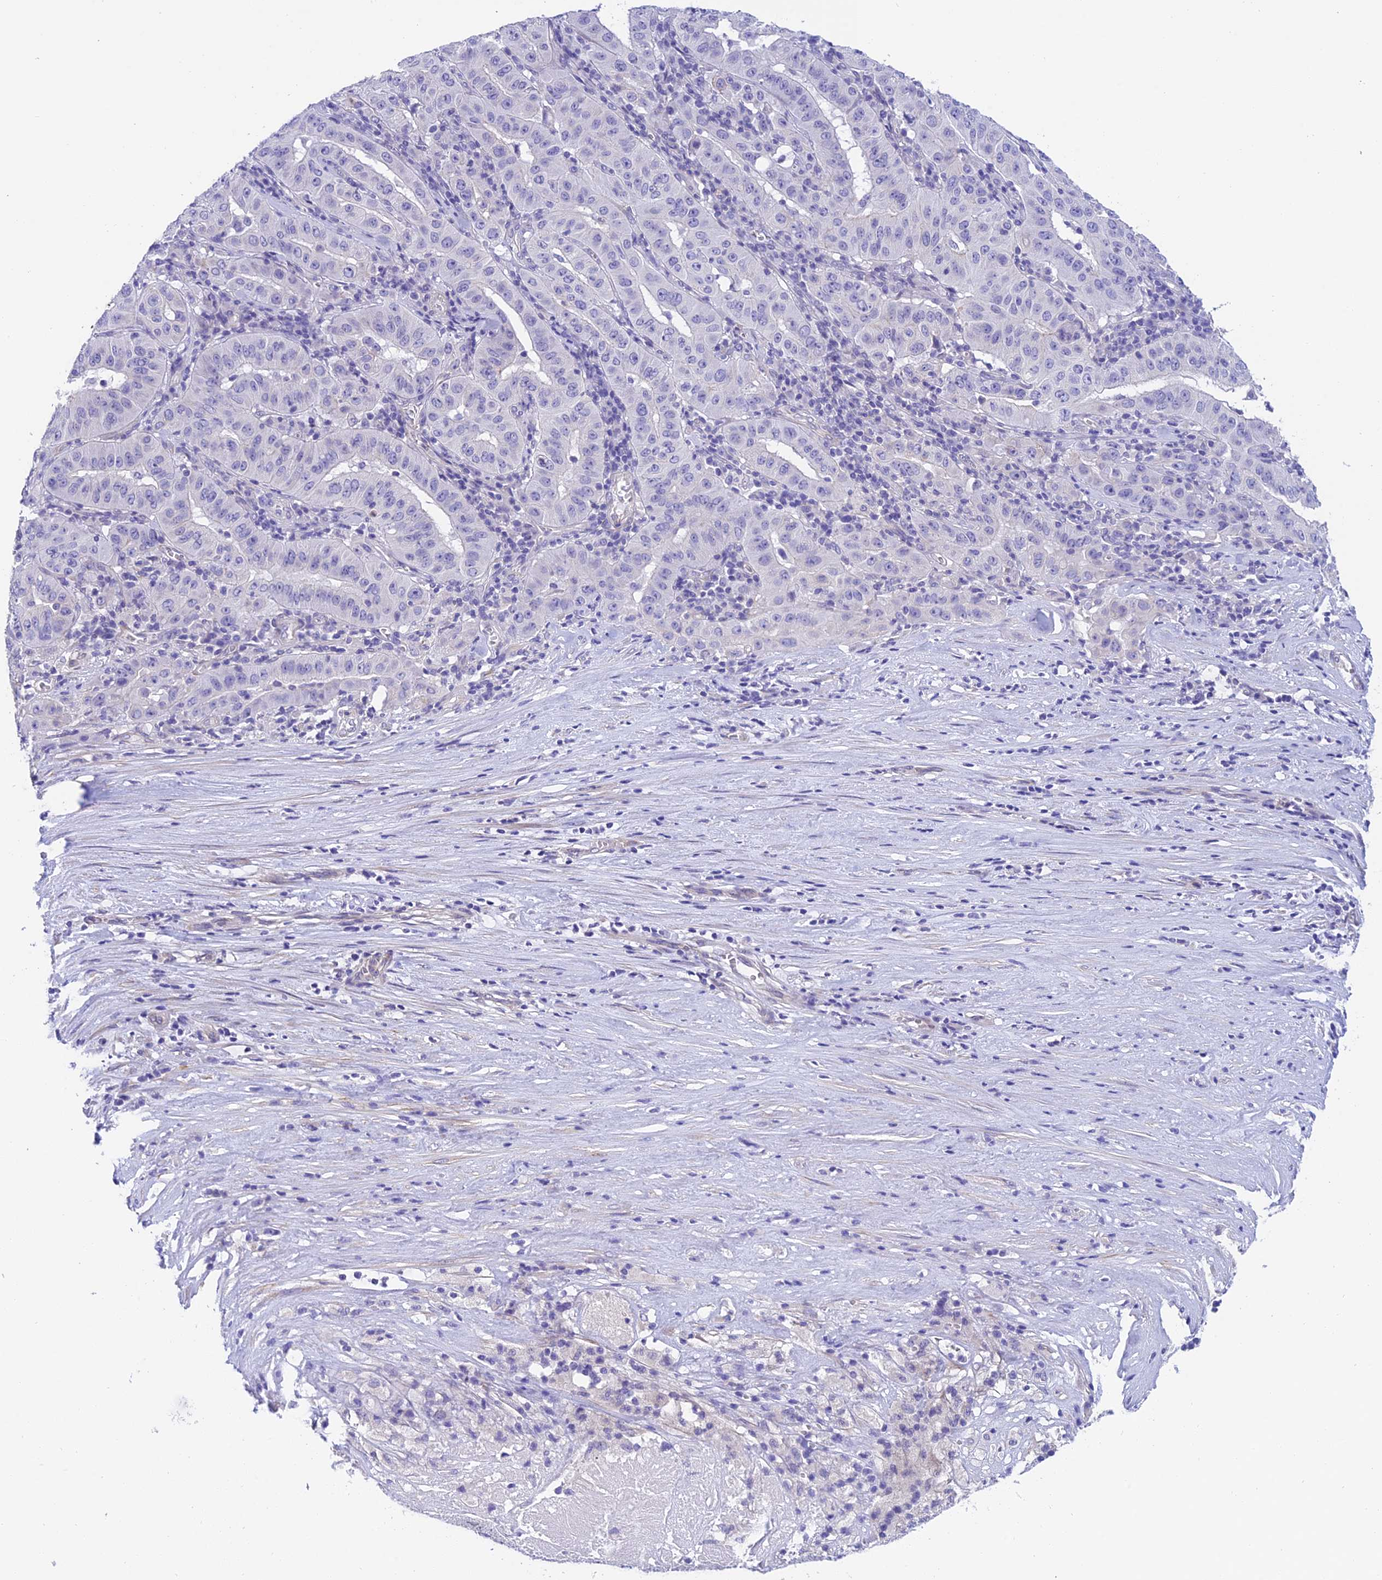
{"staining": {"intensity": "negative", "quantity": "none", "location": "none"}, "tissue": "pancreatic cancer", "cell_type": "Tumor cells", "image_type": "cancer", "snomed": [{"axis": "morphology", "description": "Adenocarcinoma, NOS"}, {"axis": "topography", "description": "Pancreas"}], "caption": "Pancreatic adenocarcinoma was stained to show a protein in brown. There is no significant staining in tumor cells.", "gene": "C17orf67", "patient": {"sex": "male", "age": 63}}